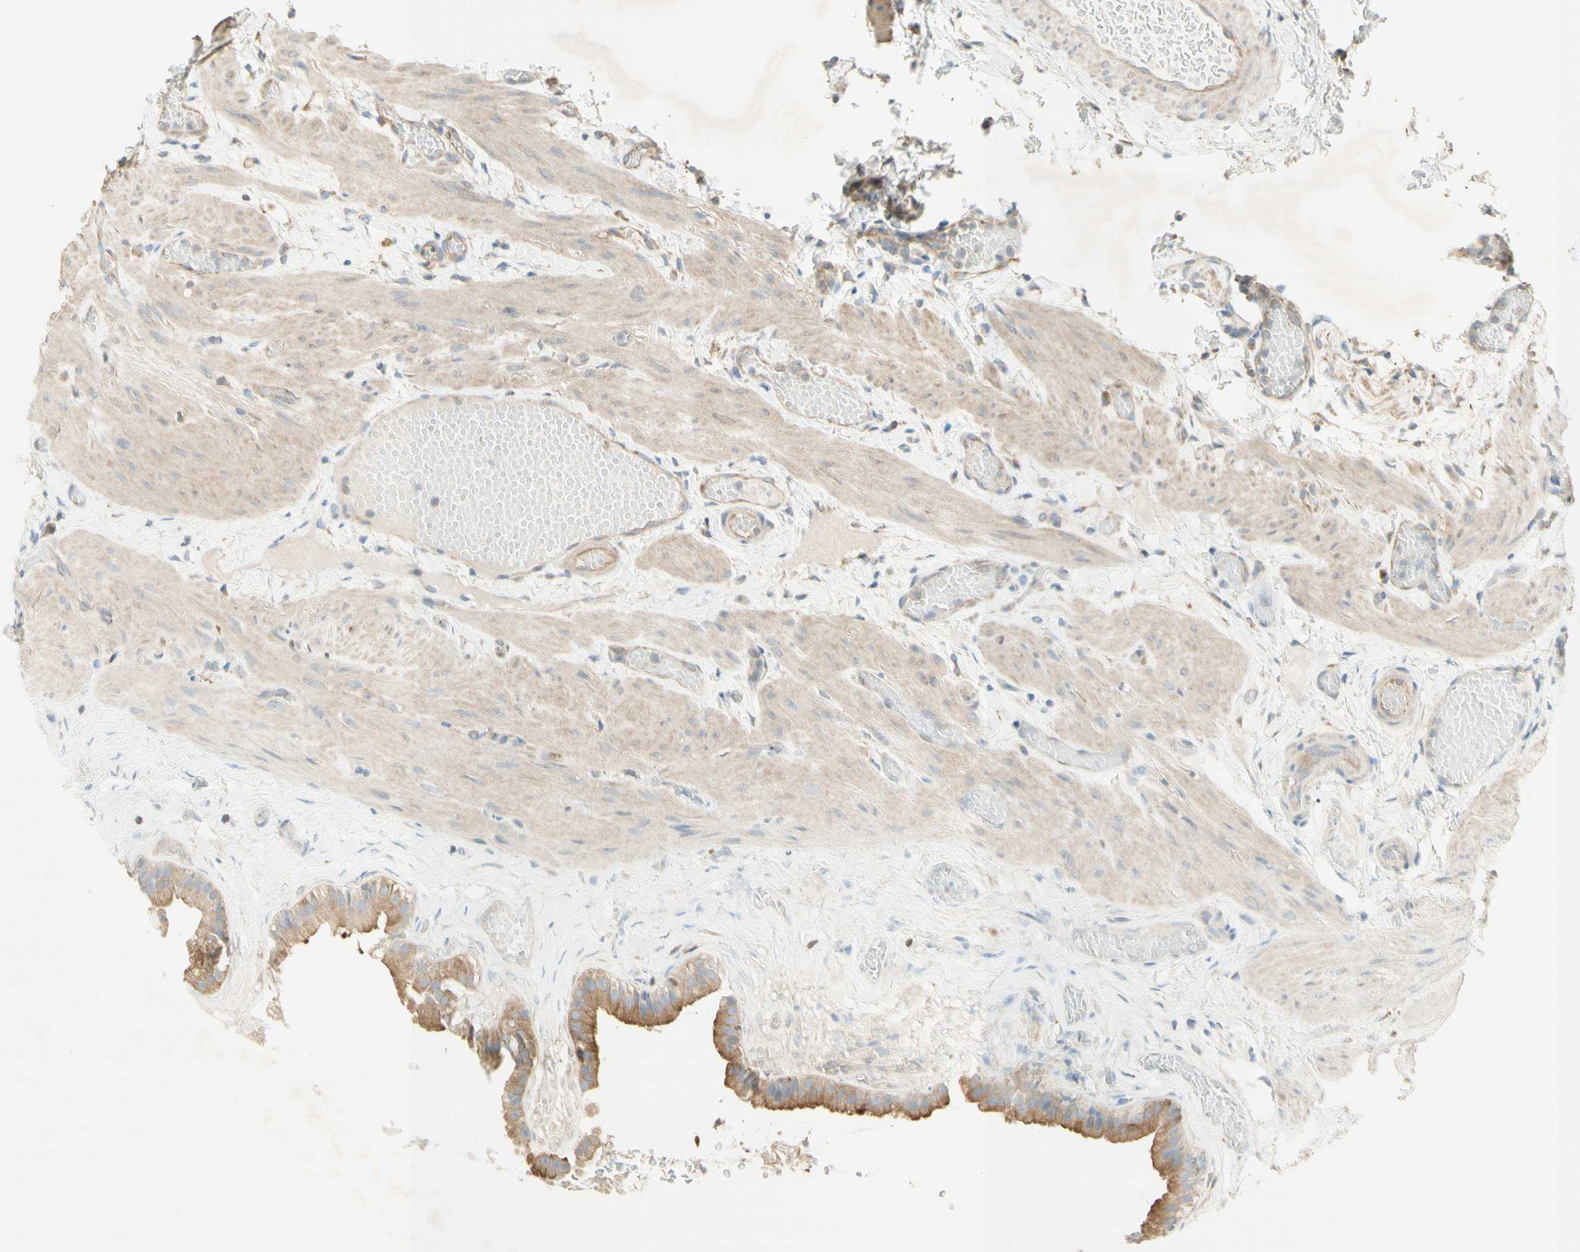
{"staining": {"intensity": "moderate", "quantity": ">75%", "location": "cytoplasmic/membranous"}, "tissue": "gallbladder", "cell_type": "Glandular cells", "image_type": "normal", "snomed": [{"axis": "morphology", "description": "Normal tissue, NOS"}, {"axis": "topography", "description": "Gallbladder"}], "caption": "Gallbladder stained with IHC shows moderate cytoplasmic/membranous staining in about >75% of glandular cells.", "gene": "DYNC1H1", "patient": {"sex": "female", "age": 26}}